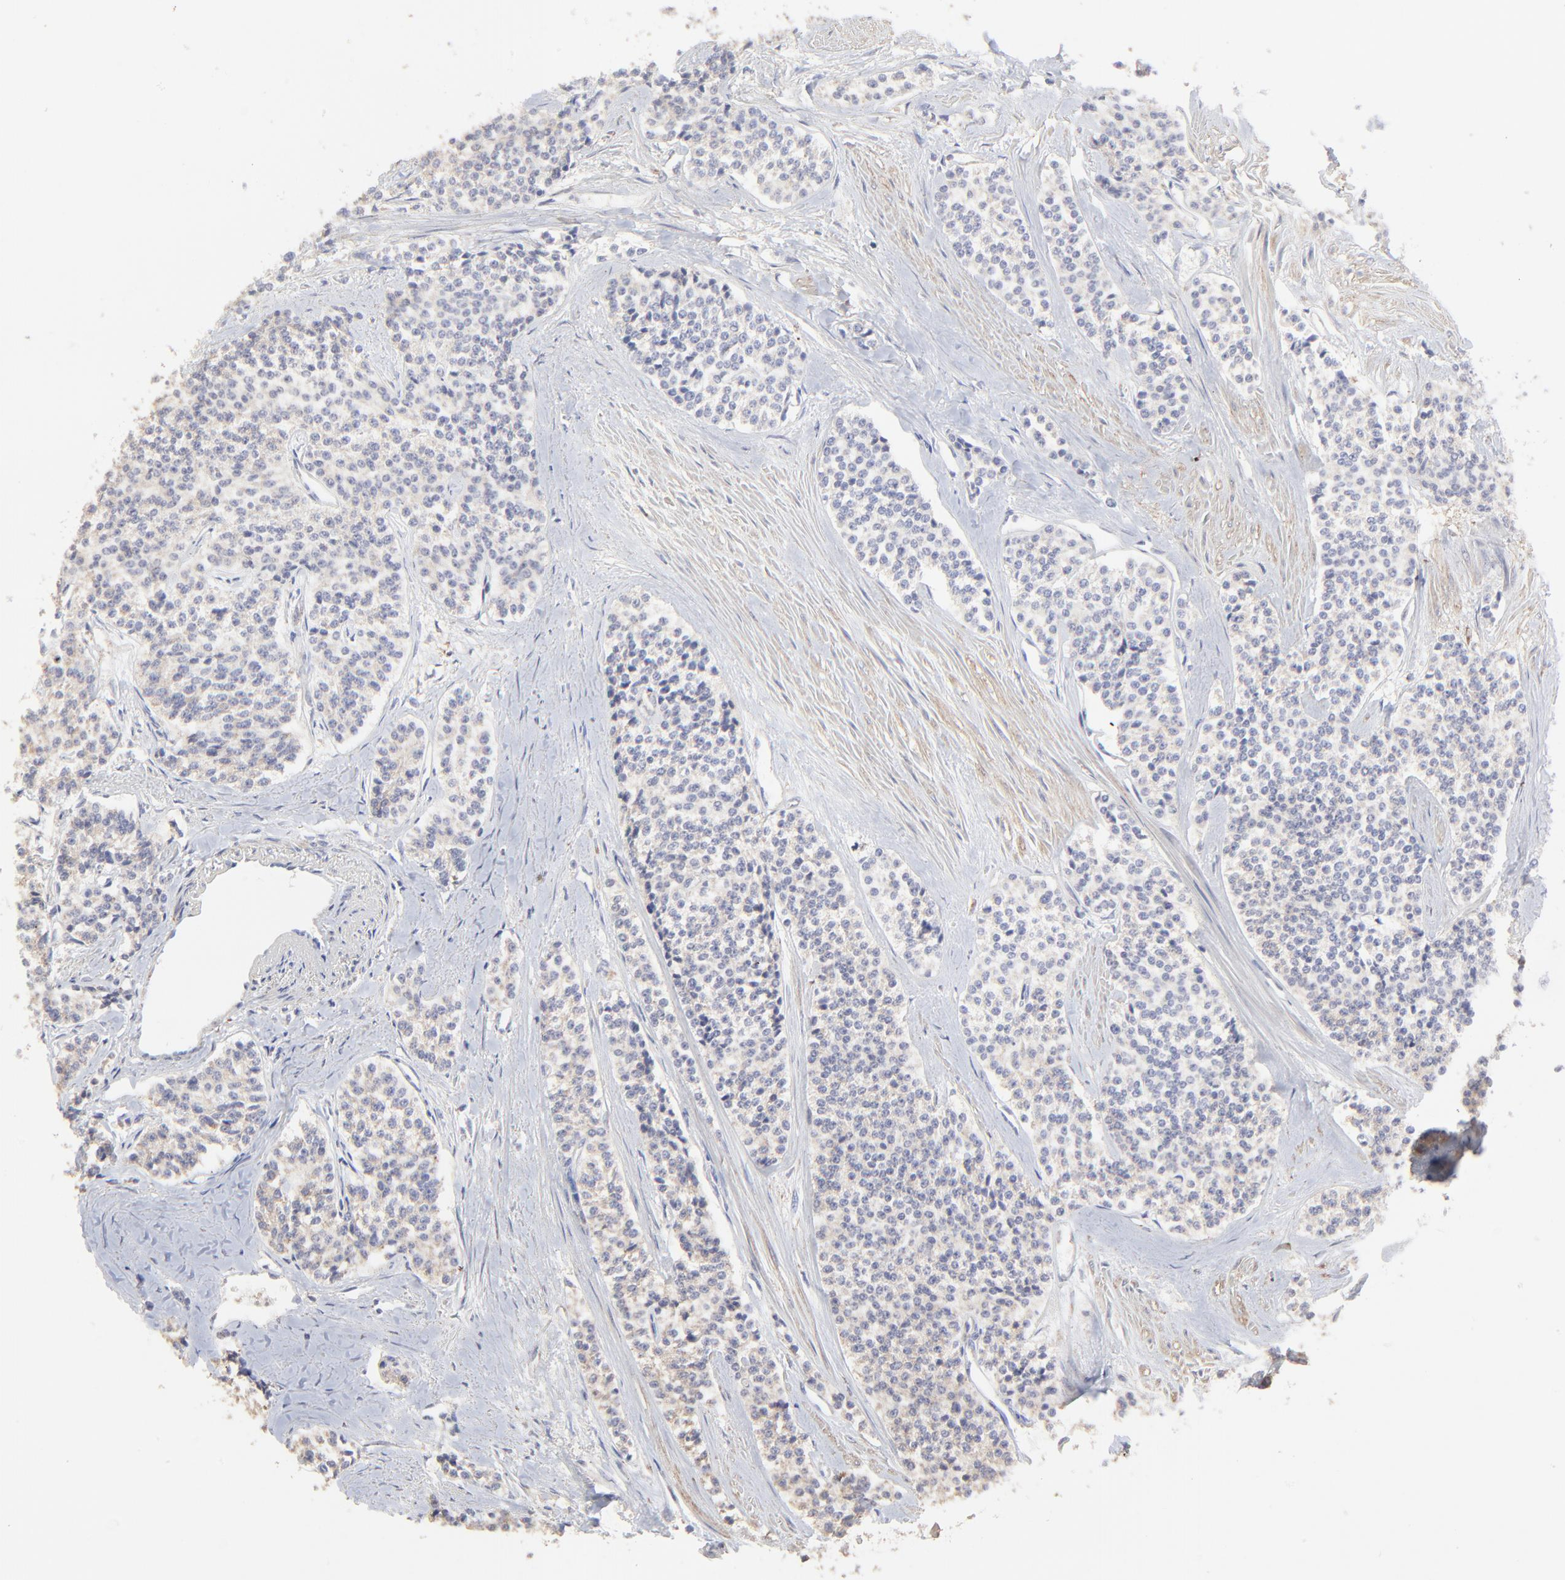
{"staining": {"intensity": "negative", "quantity": "none", "location": "none"}, "tissue": "carcinoid", "cell_type": "Tumor cells", "image_type": "cancer", "snomed": [{"axis": "morphology", "description": "Carcinoid, malignant, NOS"}, {"axis": "topography", "description": "Stomach"}], "caption": "The image demonstrates no significant staining in tumor cells of carcinoid. The staining is performed using DAB brown chromogen with nuclei counter-stained in using hematoxylin.", "gene": "ELP2", "patient": {"sex": "female", "age": 76}}